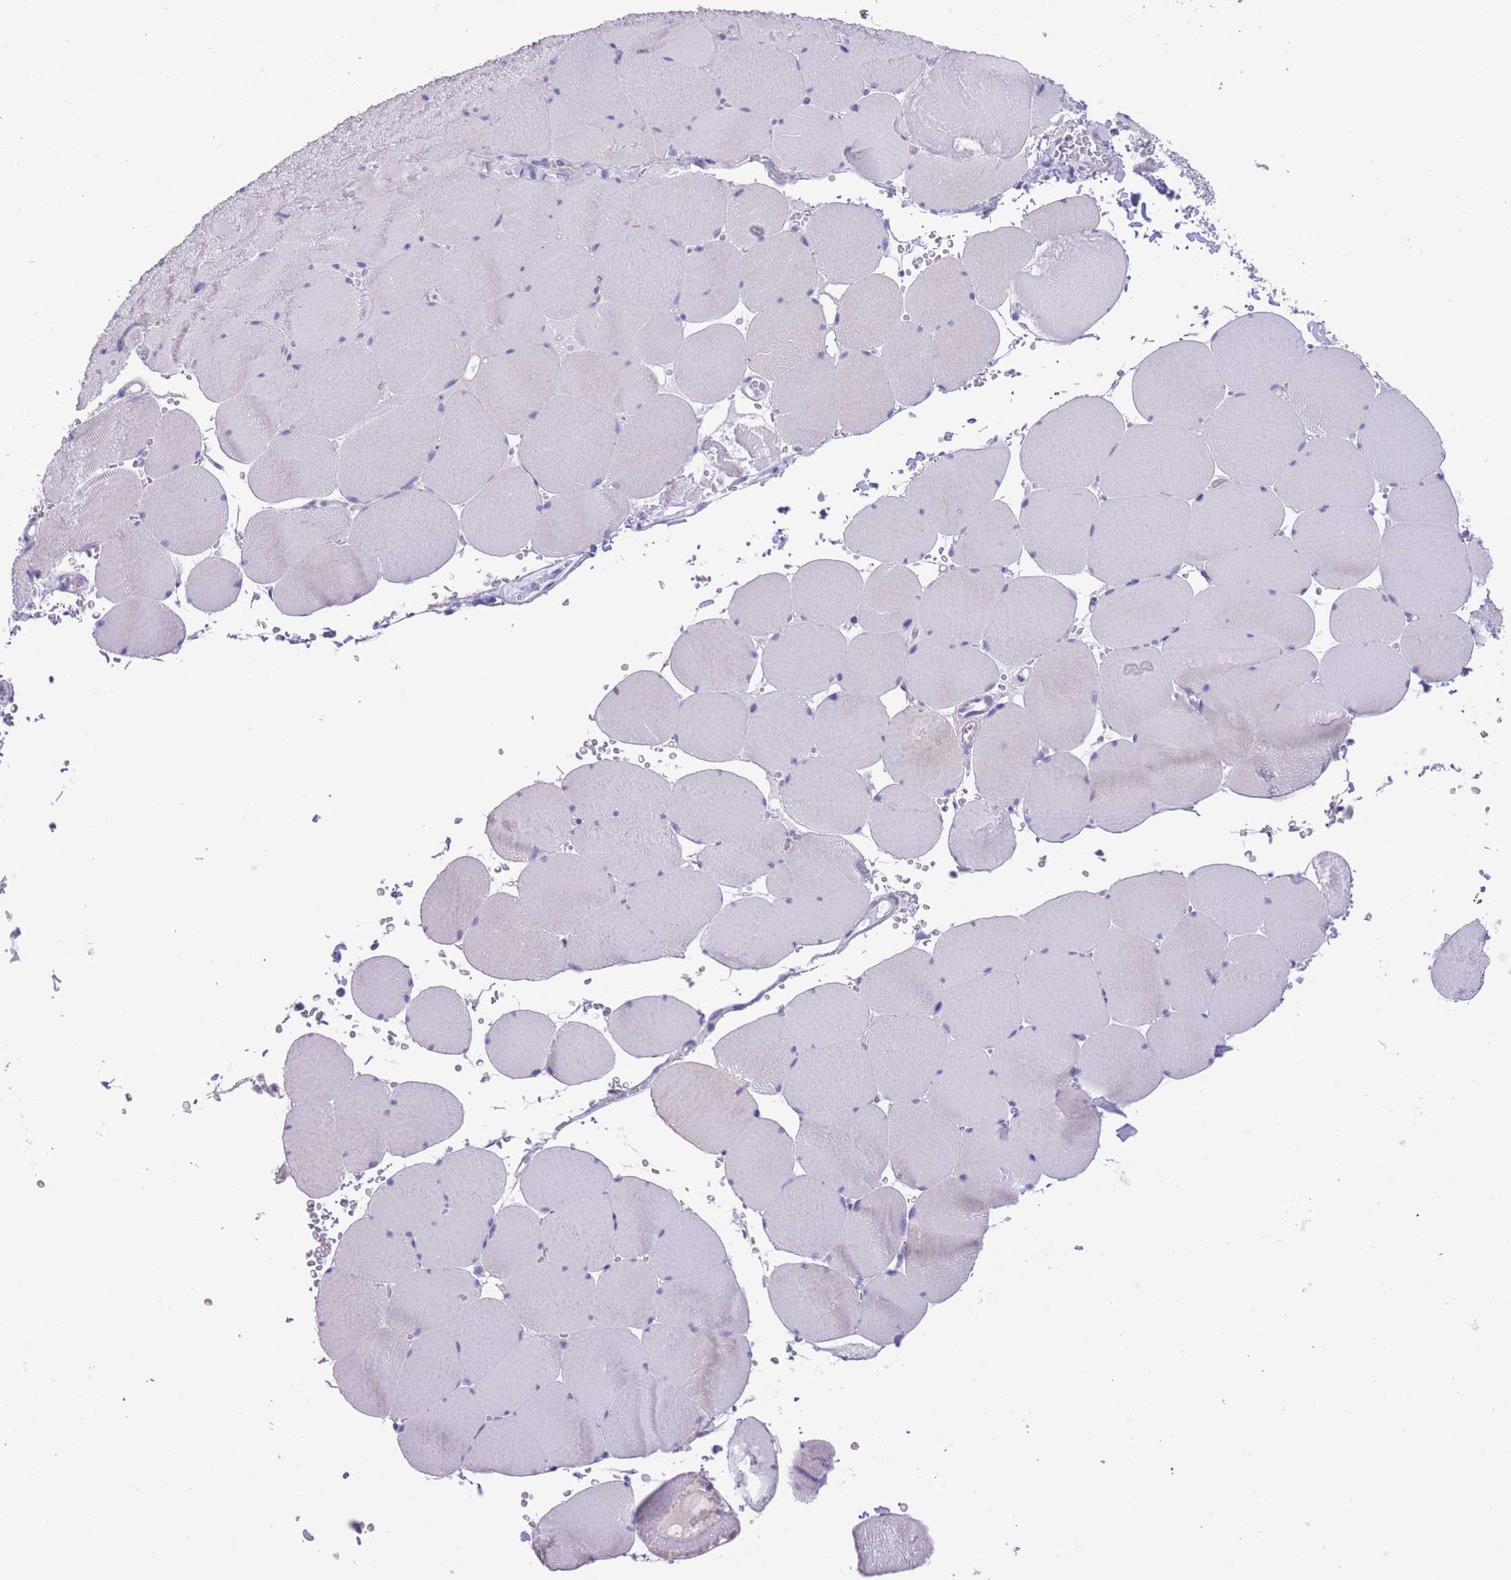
{"staining": {"intensity": "negative", "quantity": "none", "location": "none"}, "tissue": "skeletal muscle", "cell_type": "Myocytes", "image_type": "normal", "snomed": [{"axis": "morphology", "description": "Normal tissue, NOS"}, {"axis": "topography", "description": "Skeletal muscle"}, {"axis": "topography", "description": "Head-Neck"}], "caption": "DAB (3,3'-diaminobenzidine) immunohistochemical staining of unremarkable skeletal muscle exhibits no significant staining in myocytes.", "gene": "RAI2", "patient": {"sex": "male", "age": 66}}